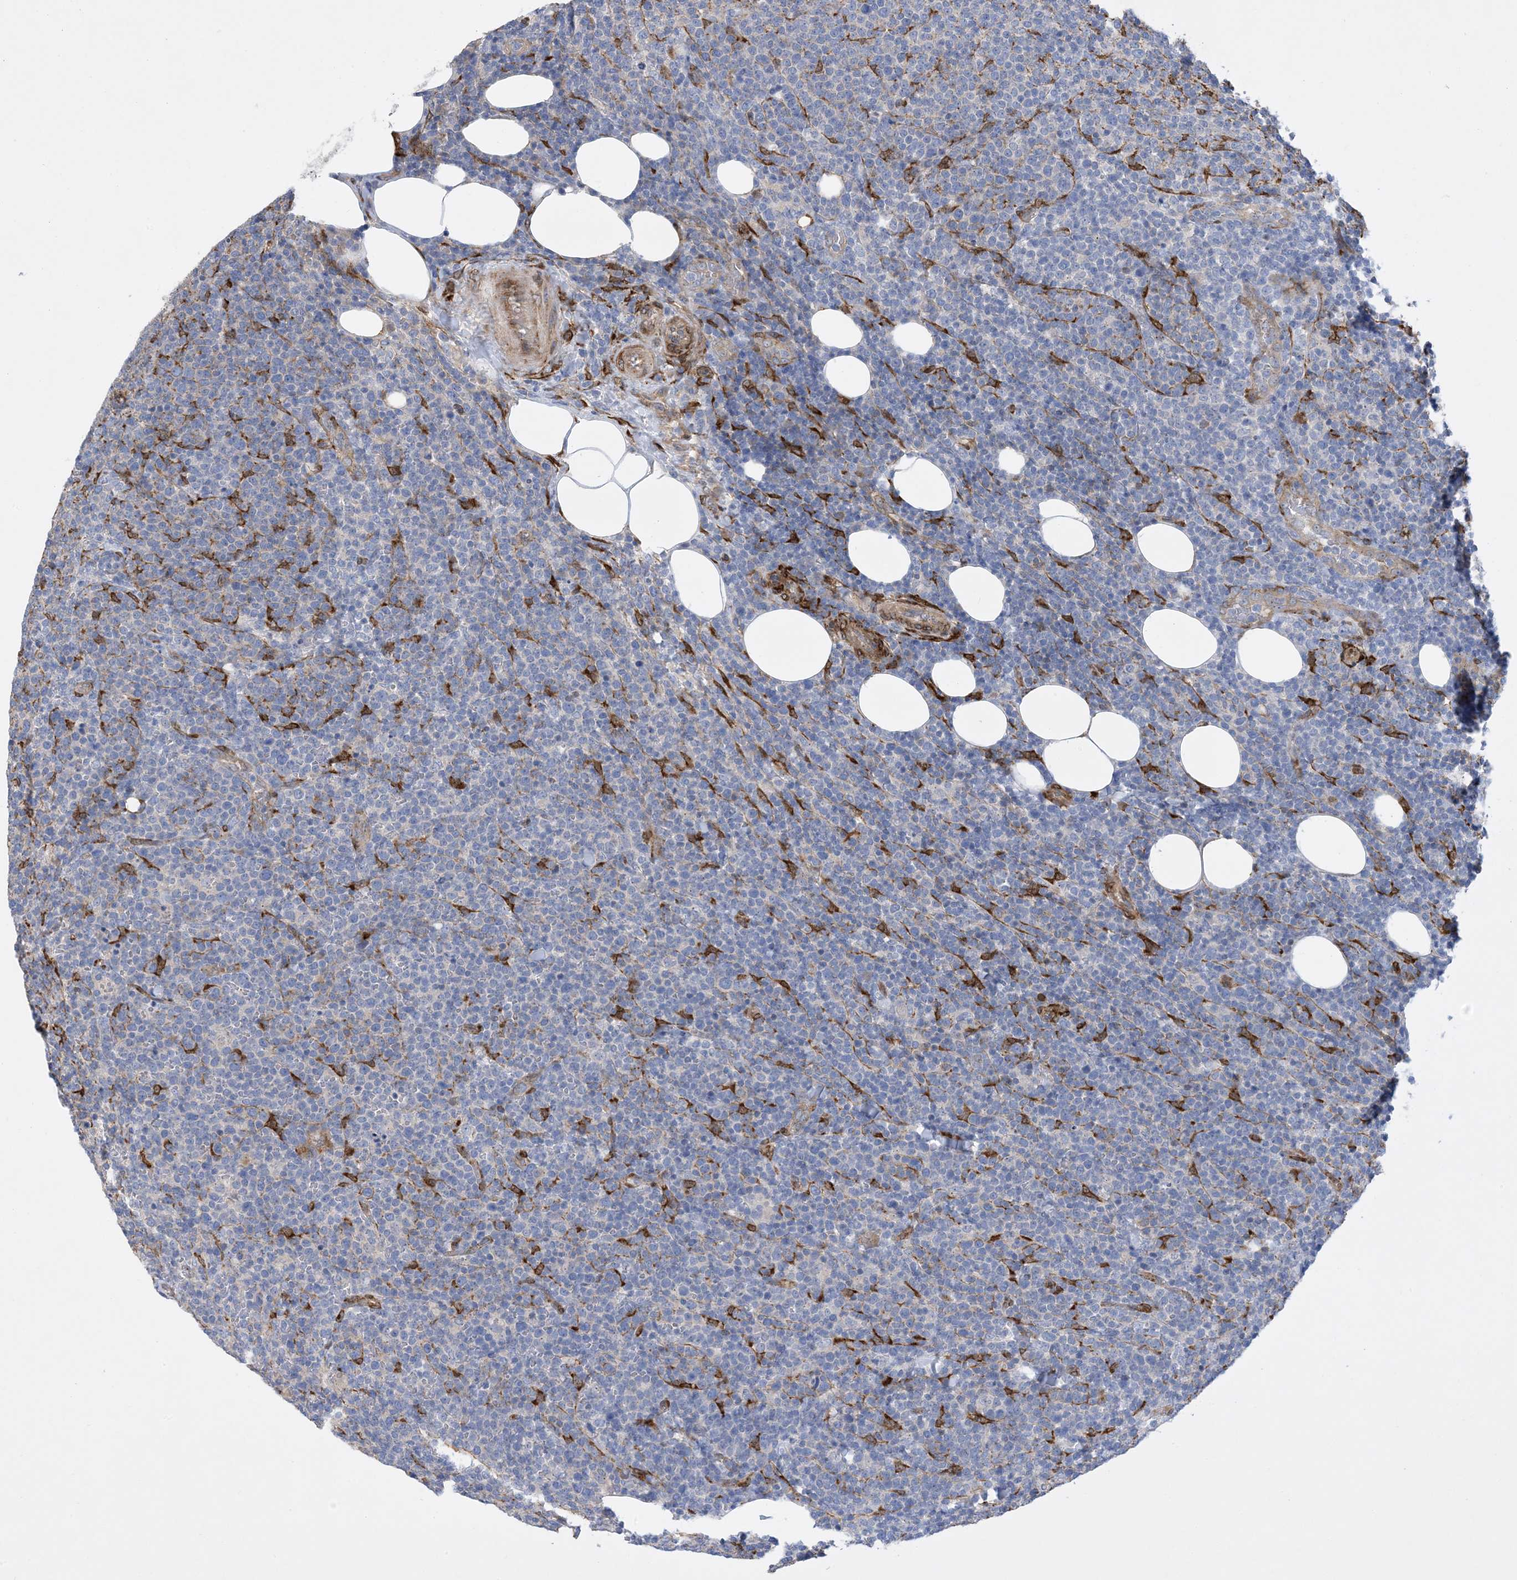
{"staining": {"intensity": "negative", "quantity": "none", "location": "none"}, "tissue": "lymphoma", "cell_type": "Tumor cells", "image_type": "cancer", "snomed": [{"axis": "morphology", "description": "Malignant lymphoma, non-Hodgkin's type, High grade"}, {"axis": "topography", "description": "Lymph node"}], "caption": "An image of lymphoma stained for a protein exhibits no brown staining in tumor cells.", "gene": "RBMS3", "patient": {"sex": "male", "age": 61}}